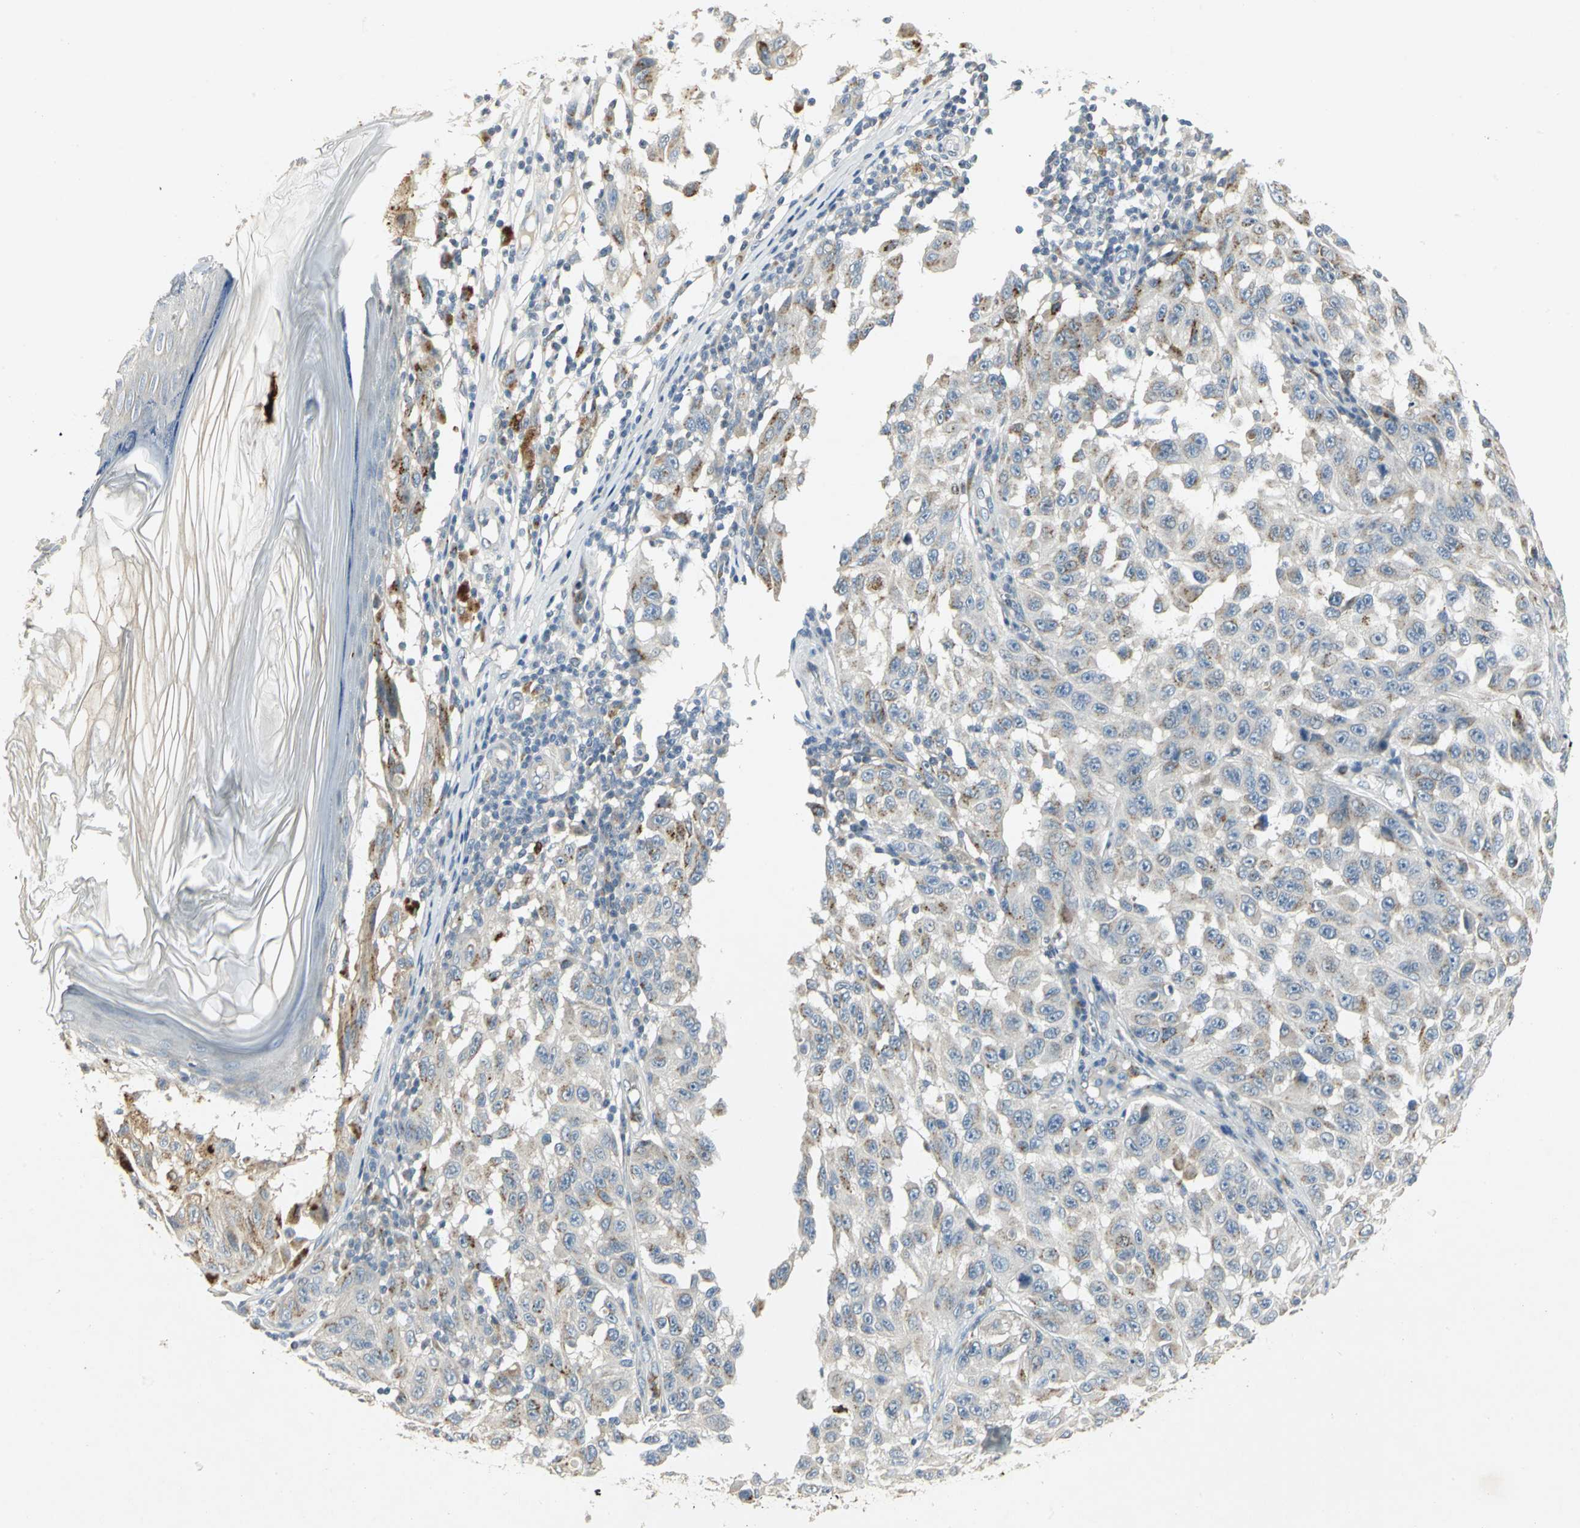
{"staining": {"intensity": "moderate", "quantity": "<25%", "location": "cytoplasmic/membranous"}, "tissue": "melanoma", "cell_type": "Tumor cells", "image_type": "cancer", "snomed": [{"axis": "morphology", "description": "Malignant melanoma, NOS"}, {"axis": "topography", "description": "Skin"}], "caption": "An immunohistochemistry (IHC) image of tumor tissue is shown. Protein staining in brown highlights moderate cytoplasmic/membranous positivity in melanoma within tumor cells.", "gene": "TM9SF2", "patient": {"sex": "male", "age": 30}}